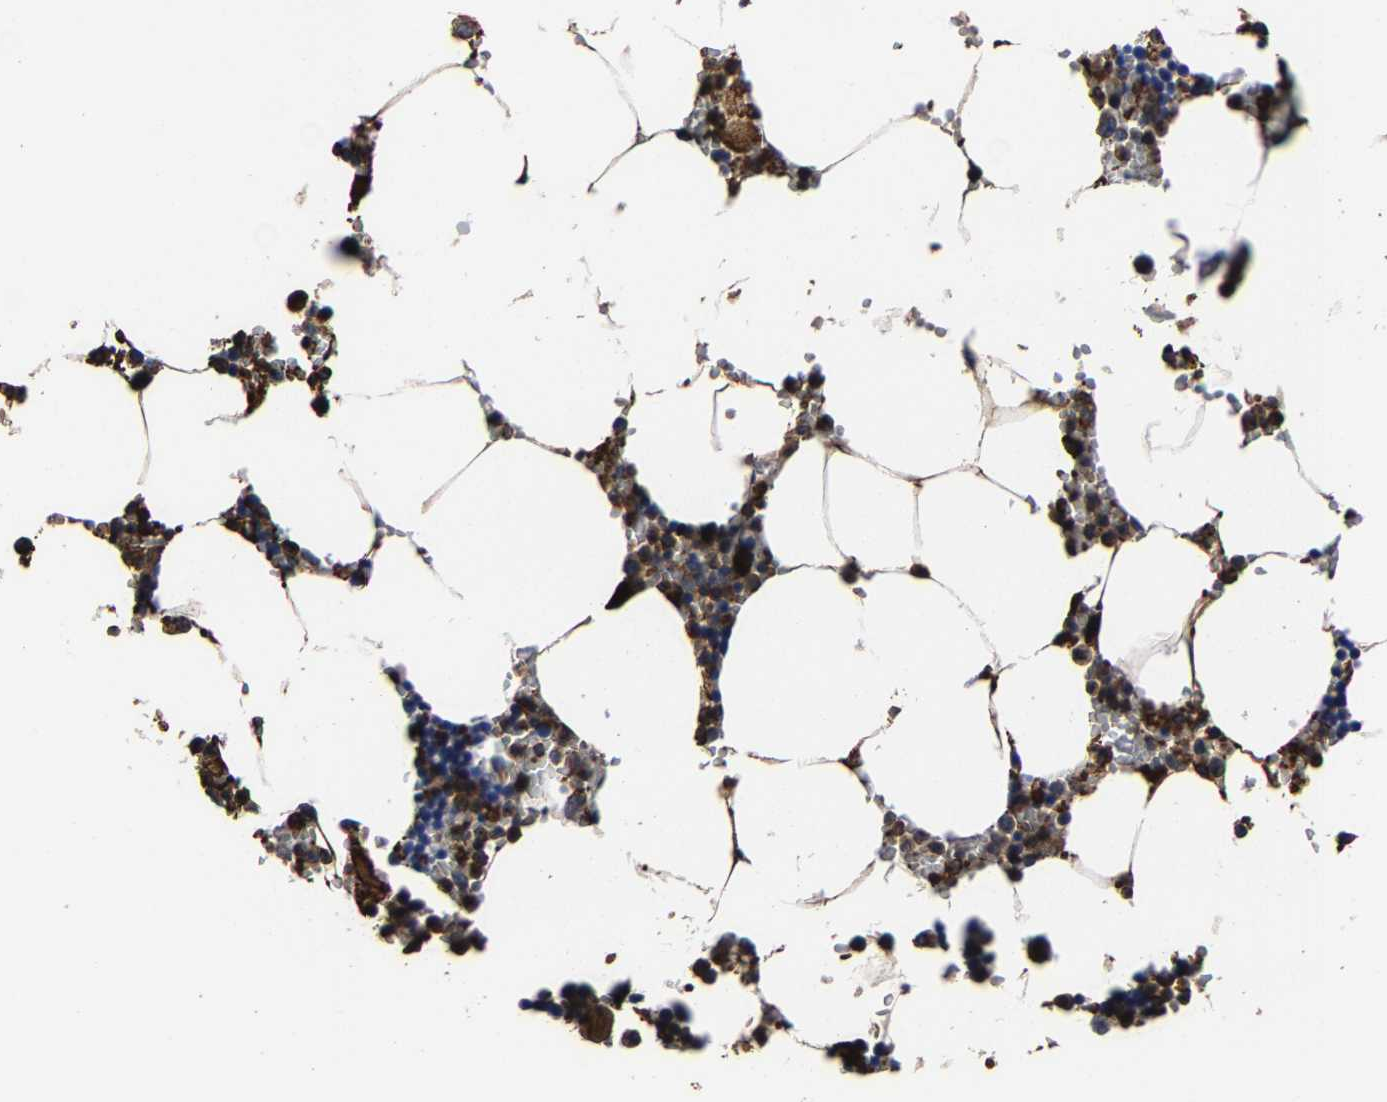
{"staining": {"intensity": "strong", "quantity": "25%-75%", "location": "cytoplasmic/membranous"}, "tissue": "bone marrow", "cell_type": "Hematopoietic cells", "image_type": "normal", "snomed": [{"axis": "morphology", "description": "Normal tissue, NOS"}, {"axis": "topography", "description": "Bone marrow"}], "caption": "Bone marrow was stained to show a protein in brown. There is high levels of strong cytoplasmic/membranous positivity in about 25%-75% of hematopoietic cells. (DAB (3,3'-diaminobenzidine) IHC with brightfield microscopy, high magnification).", "gene": "SSH3", "patient": {"sex": "male", "age": 70}}